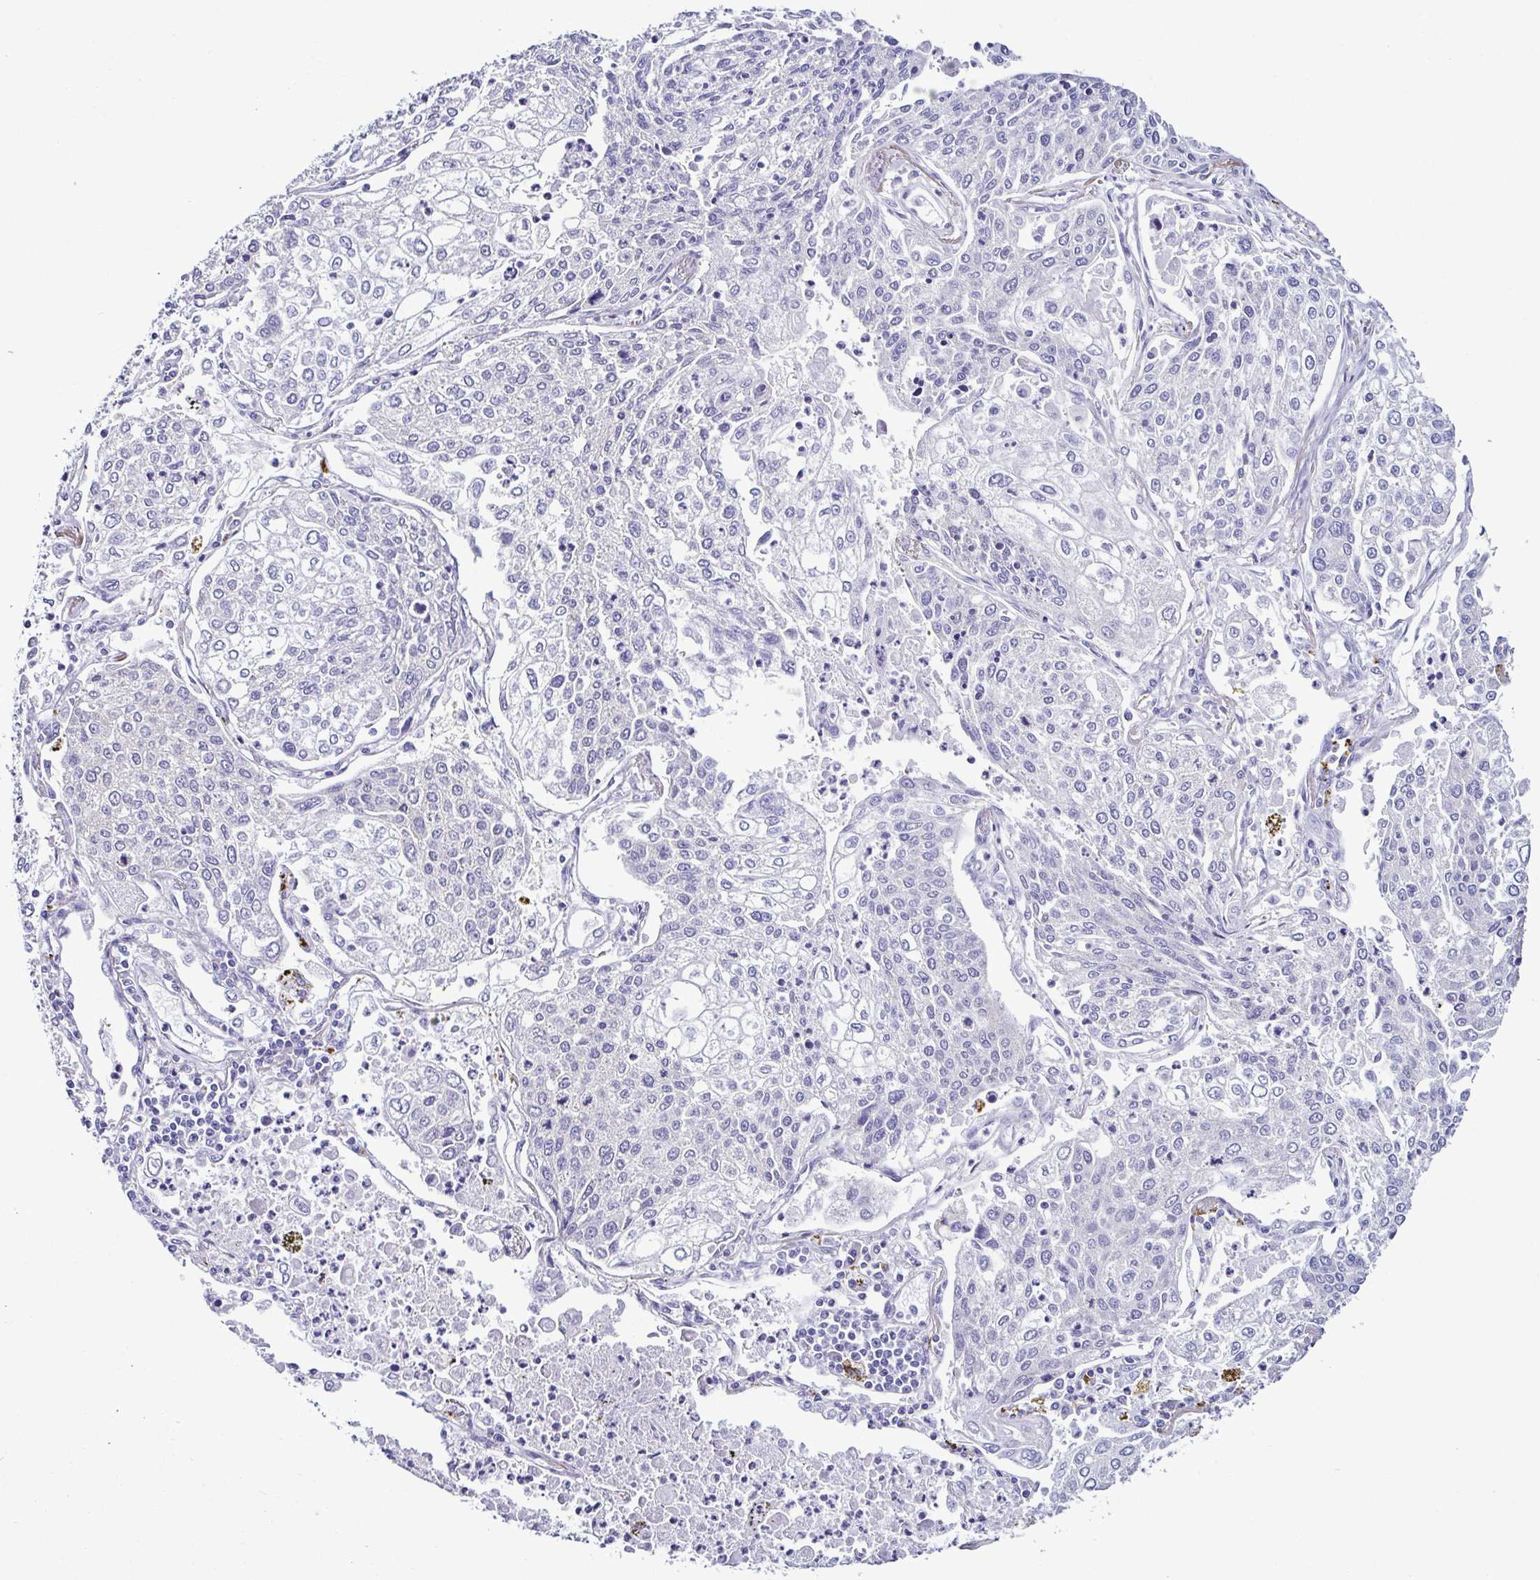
{"staining": {"intensity": "negative", "quantity": "none", "location": "none"}, "tissue": "lung cancer", "cell_type": "Tumor cells", "image_type": "cancer", "snomed": [{"axis": "morphology", "description": "Squamous cell carcinoma, NOS"}, {"axis": "topography", "description": "Lung"}], "caption": "Immunohistochemistry of lung cancer shows no positivity in tumor cells.", "gene": "SRL", "patient": {"sex": "male", "age": 74}}